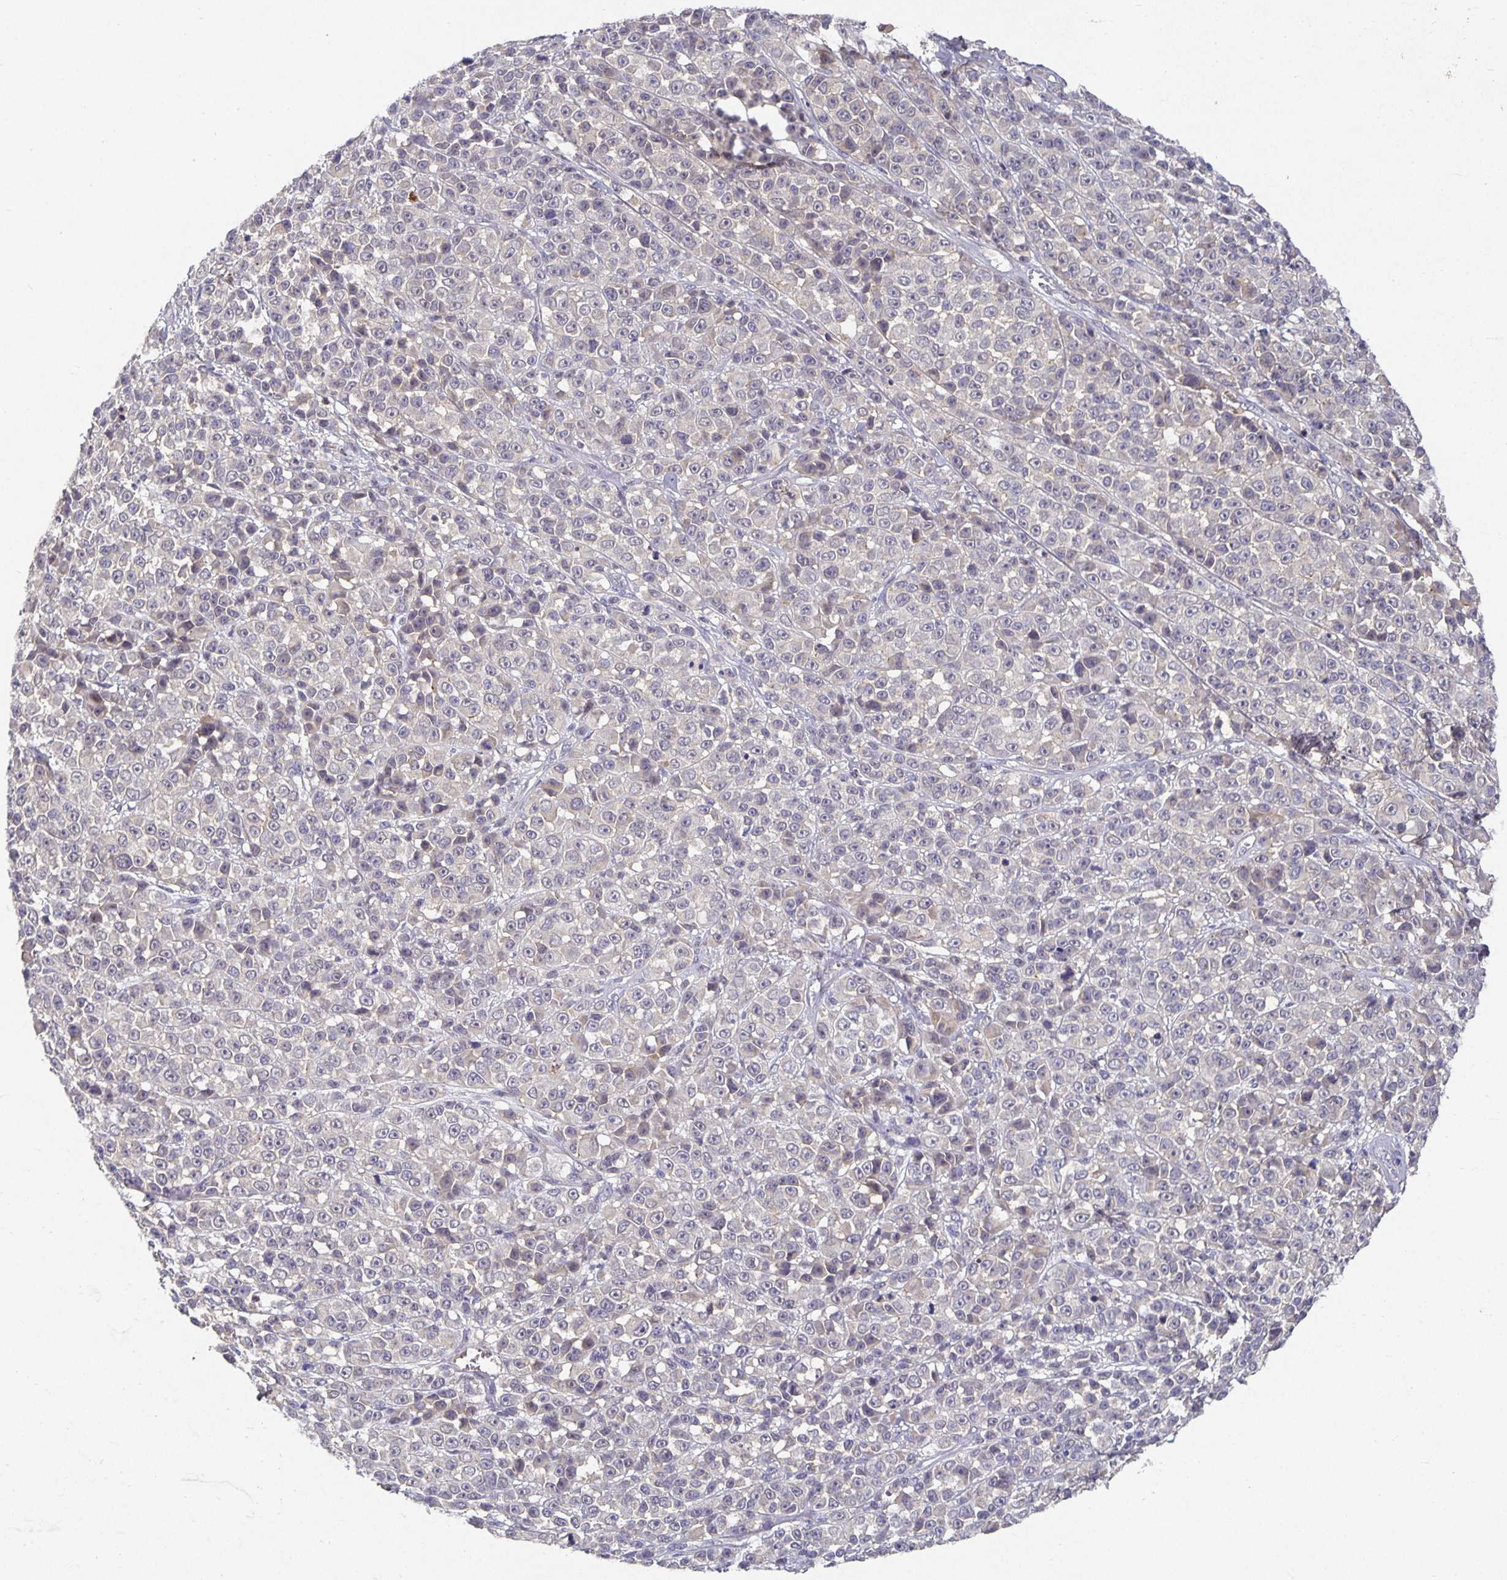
{"staining": {"intensity": "negative", "quantity": "none", "location": "none"}, "tissue": "melanoma", "cell_type": "Tumor cells", "image_type": "cancer", "snomed": [{"axis": "morphology", "description": "Malignant melanoma, NOS"}, {"axis": "topography", "description": "Skin"}, {"axis": "topography", "description": "Skin of back"}], "caption": "Immunohistochemistry (IHC) of malignant melanoma exhibits no expression in tumor cells.", "gene": "HEPN1", "patient": {"sex": "male", "age": 91}}